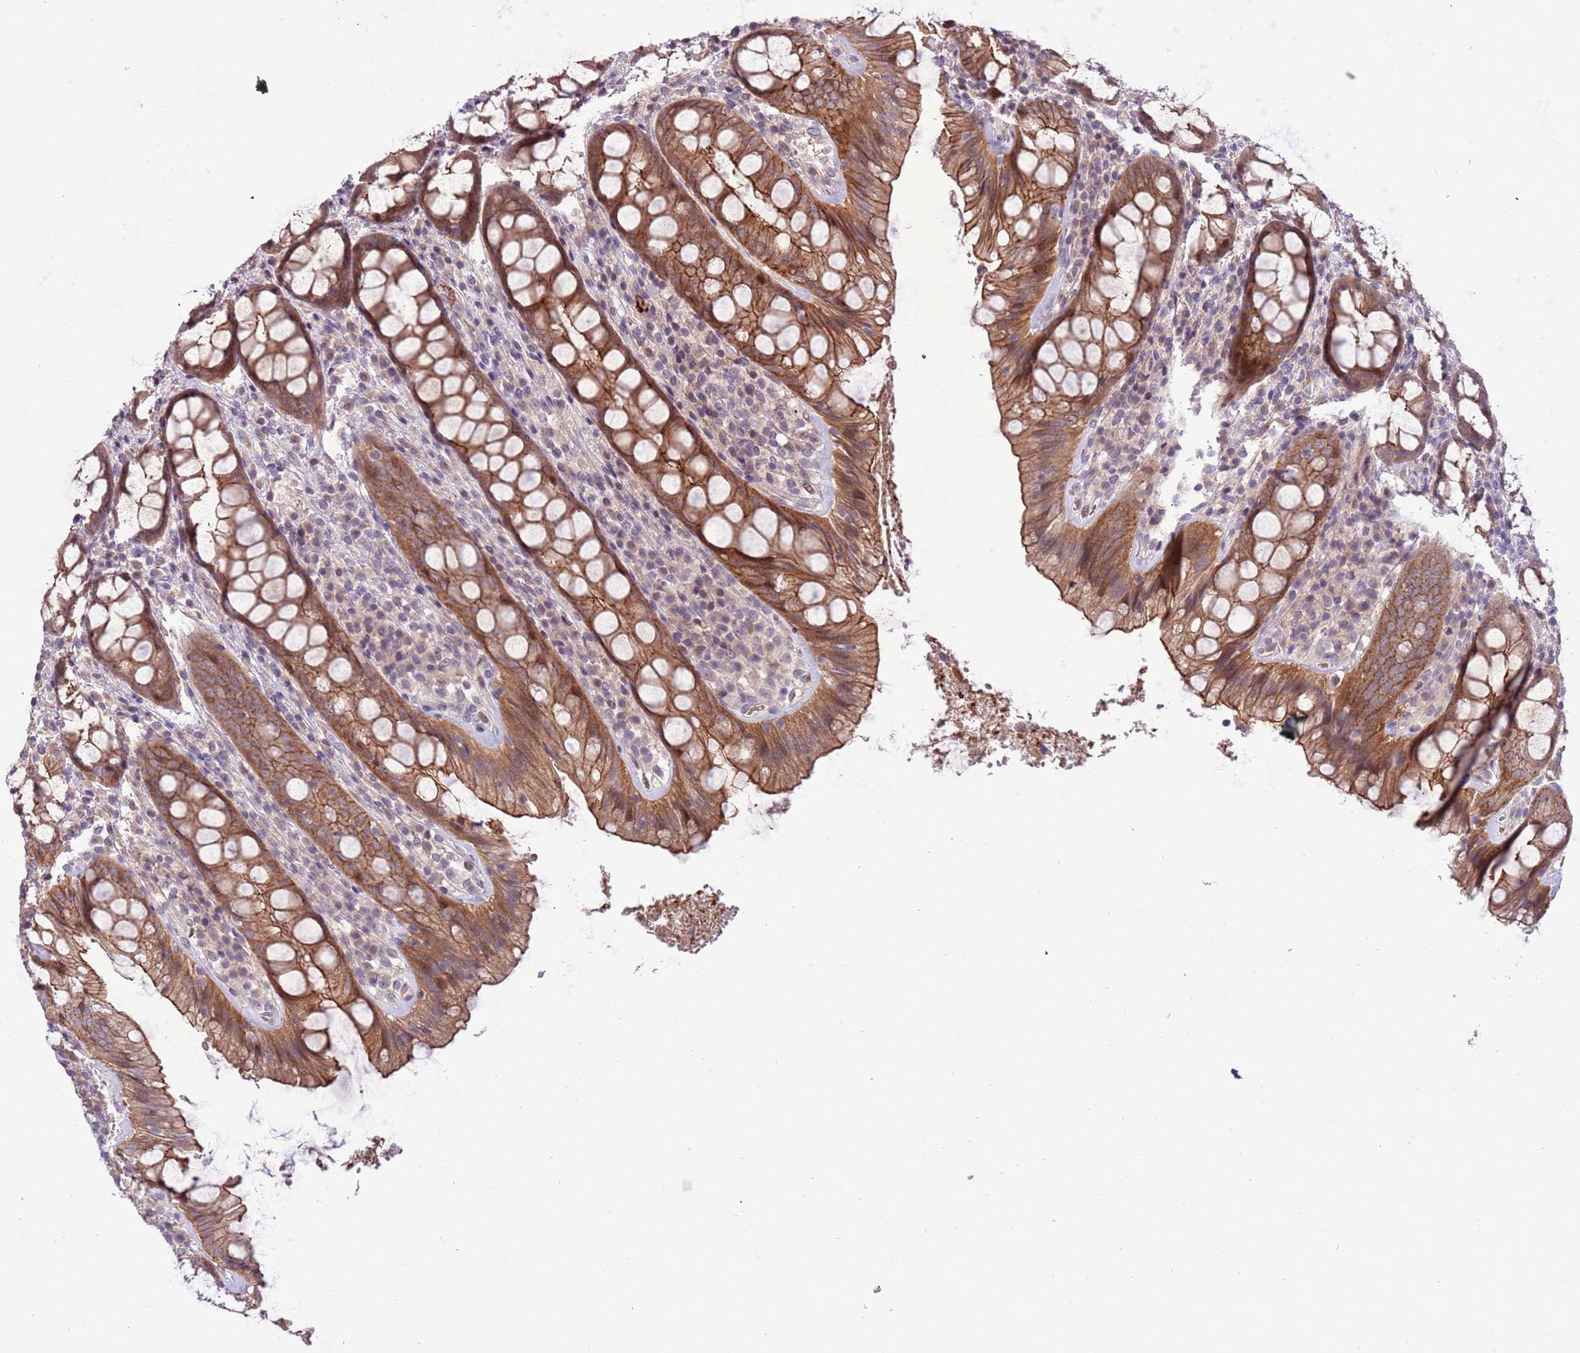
{"staining": {"intensity": "strong", "quantity": ">75%", "location": "cytoplasmic/membranous"}, "tissue": "rectum", "cell_type": "Glandular cells", "image_type": "normal", "snomed": [{"axis": "morphology", "description": "Normal tissue, NOS"}, {"axis": "topography", "description": "Rectum"}], "caption": "IHC staining of normal rectum, which displays high levels of strong cytoplasmic/membranous expression in about >75% of glandular cells indicating strong cytoplasmic/membranous protein expression. The staining was performed using DAB (3,3'-diaminobenzidine) (brown) for protein detection and nuclei were counterstained in hematoxylin (blue).", "gene": "SHROOM3", "patient": {"sex": "male", "age": 83}}